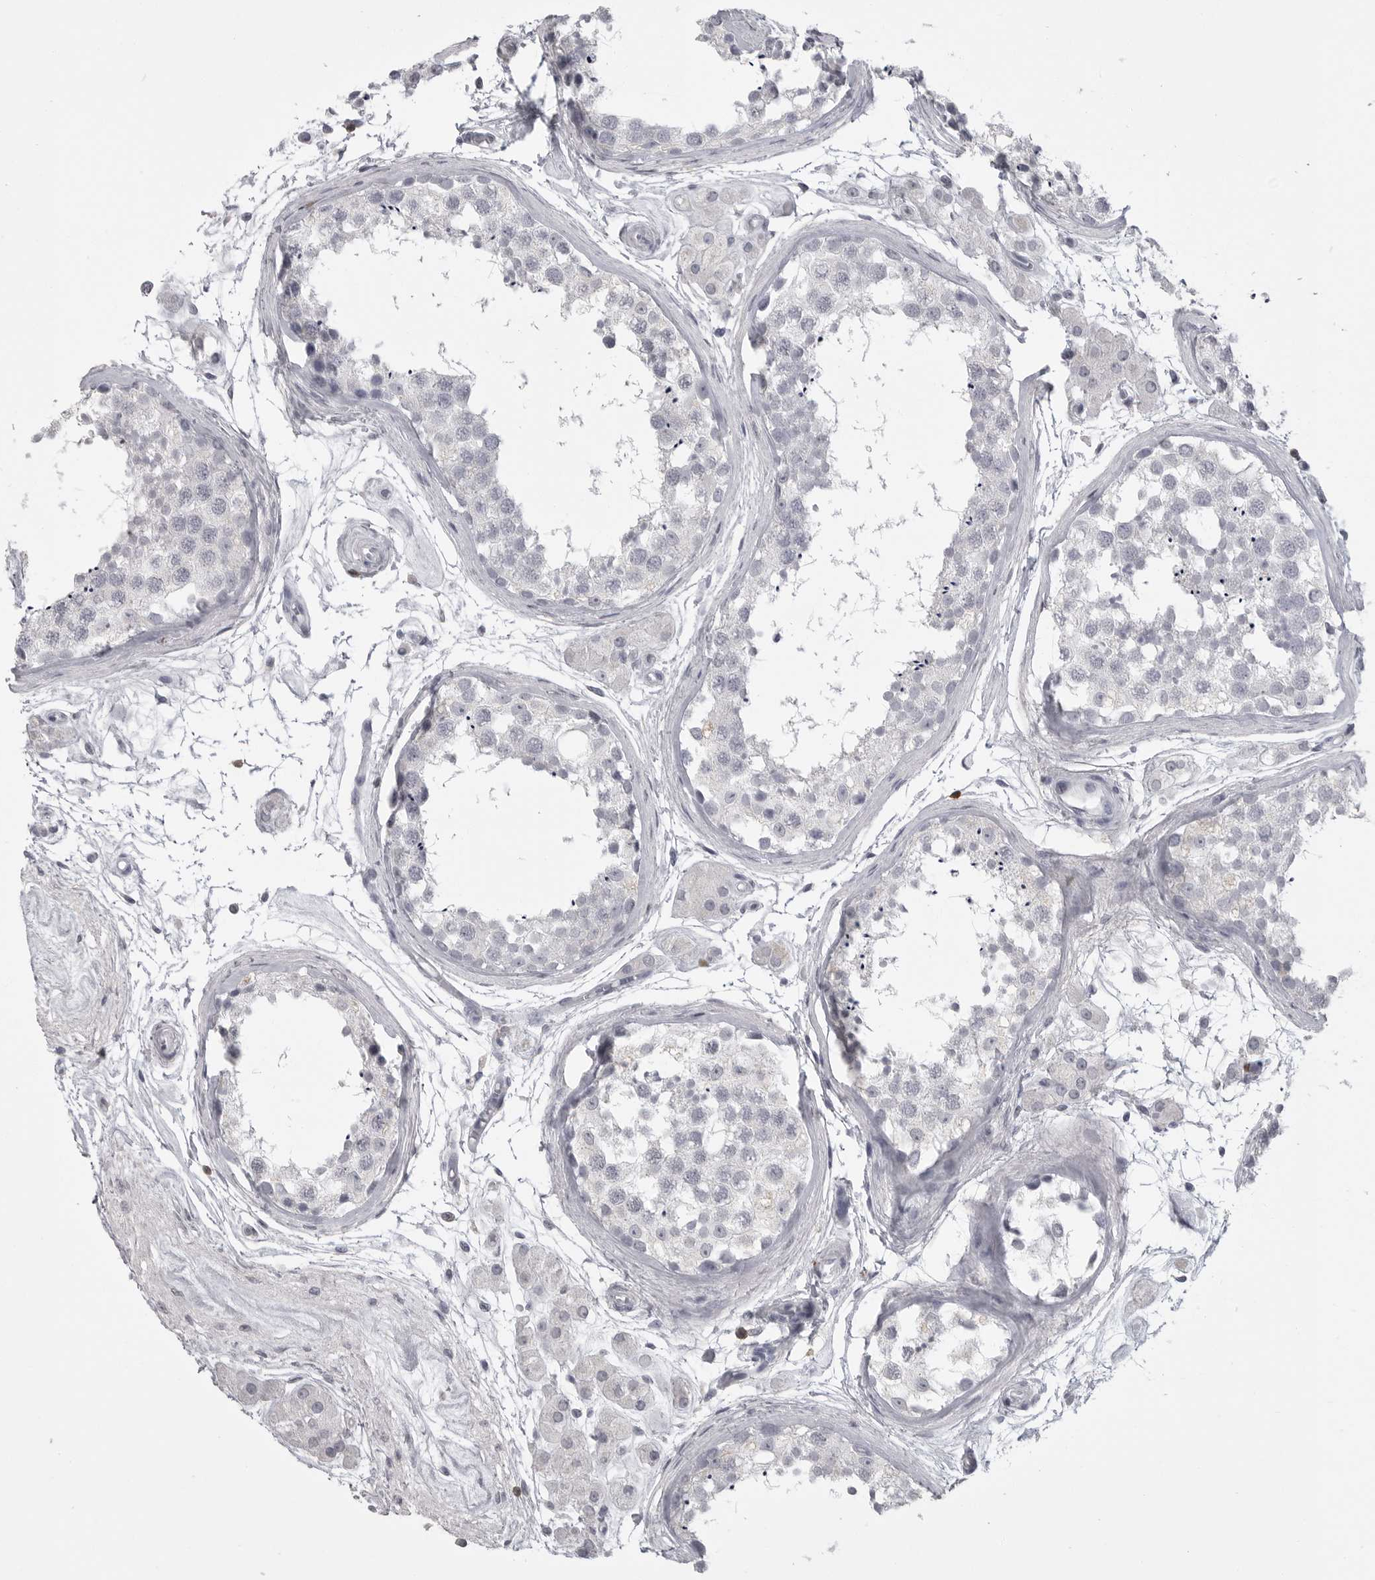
{"staining": {"intensity": "negative", "quantity": "none", "location": "none"}, "tissue": "testis", "cell_type": "Cells in seminiferous ducts", "image_type": "normal", "snomed": [{"axis": "morphology", "description": "Normal tissue, NOS"}, {"axis": "topography", "description": "Testis"}], "caption": "Micrograph shows no significant protein positivity in cells in seminiferous ducts of benign testis. (Stains: DAB (3,3'-diaminobenzidine) IHC with hematoxylin counter stain, Microscopy: brightfield microscopy at high magnification).", "gene": "ITGAL", "patient": {"sex": "male", "age": 56}}